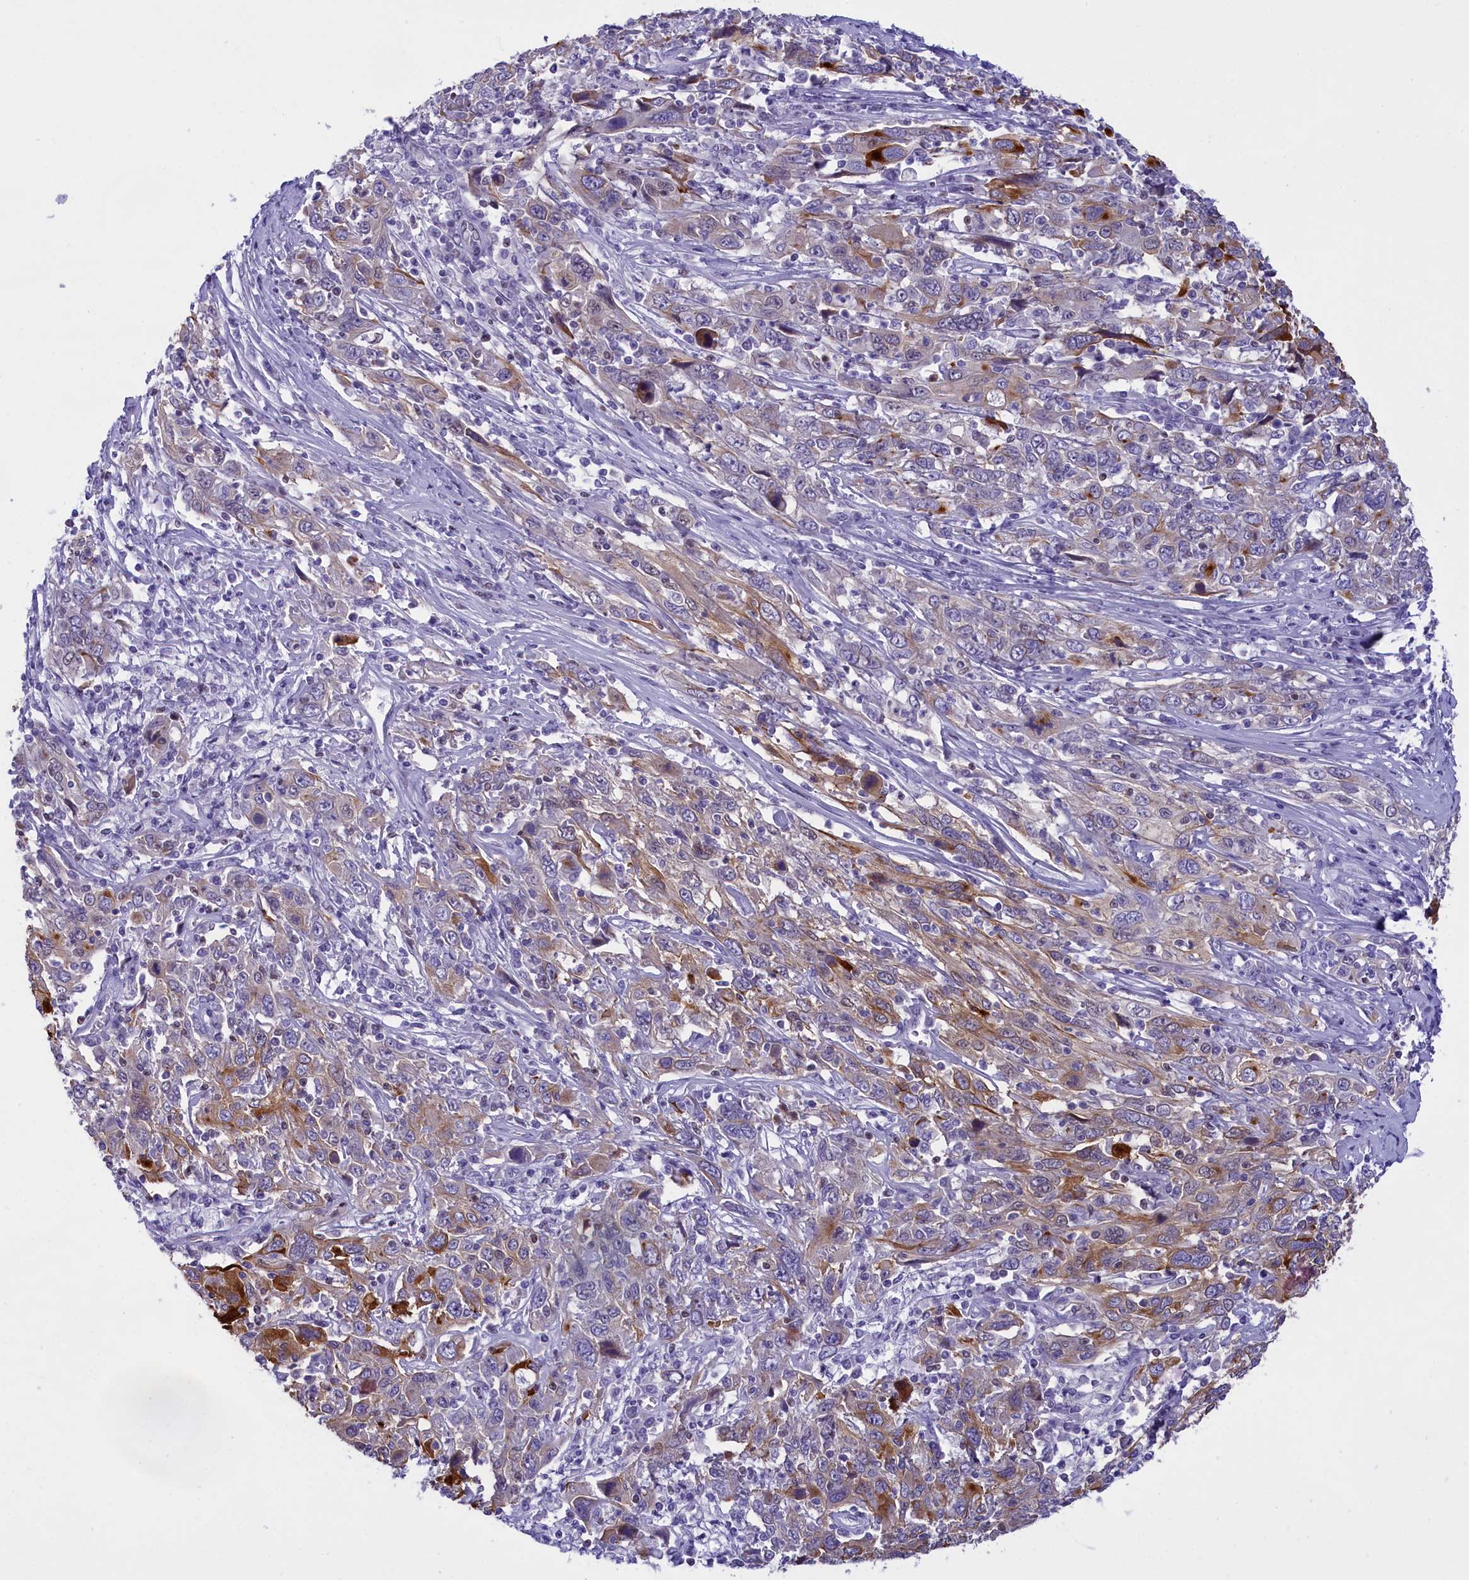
{"staining": {"intensity": "moderate", "quantity": "25%-75%", "location": "cytoplasmic/membranous"}, "tissue": "cervical cancer", "cell_type": "Tumor cells", "image_type": "cancer", "snomed": [{"axis": "morphology", "description": "Squamous cell carcinoma, NOS"}, {"axis": "topography", "description": "Cervix"}], "caption": "Protein staining of cervical cancer tissue reveals moderate cytoplasmic/membranous staining in about 25%-75% of tumor cells.", "gene": "SPIRE2", "patient": {"sex": "female", "age": 46}}